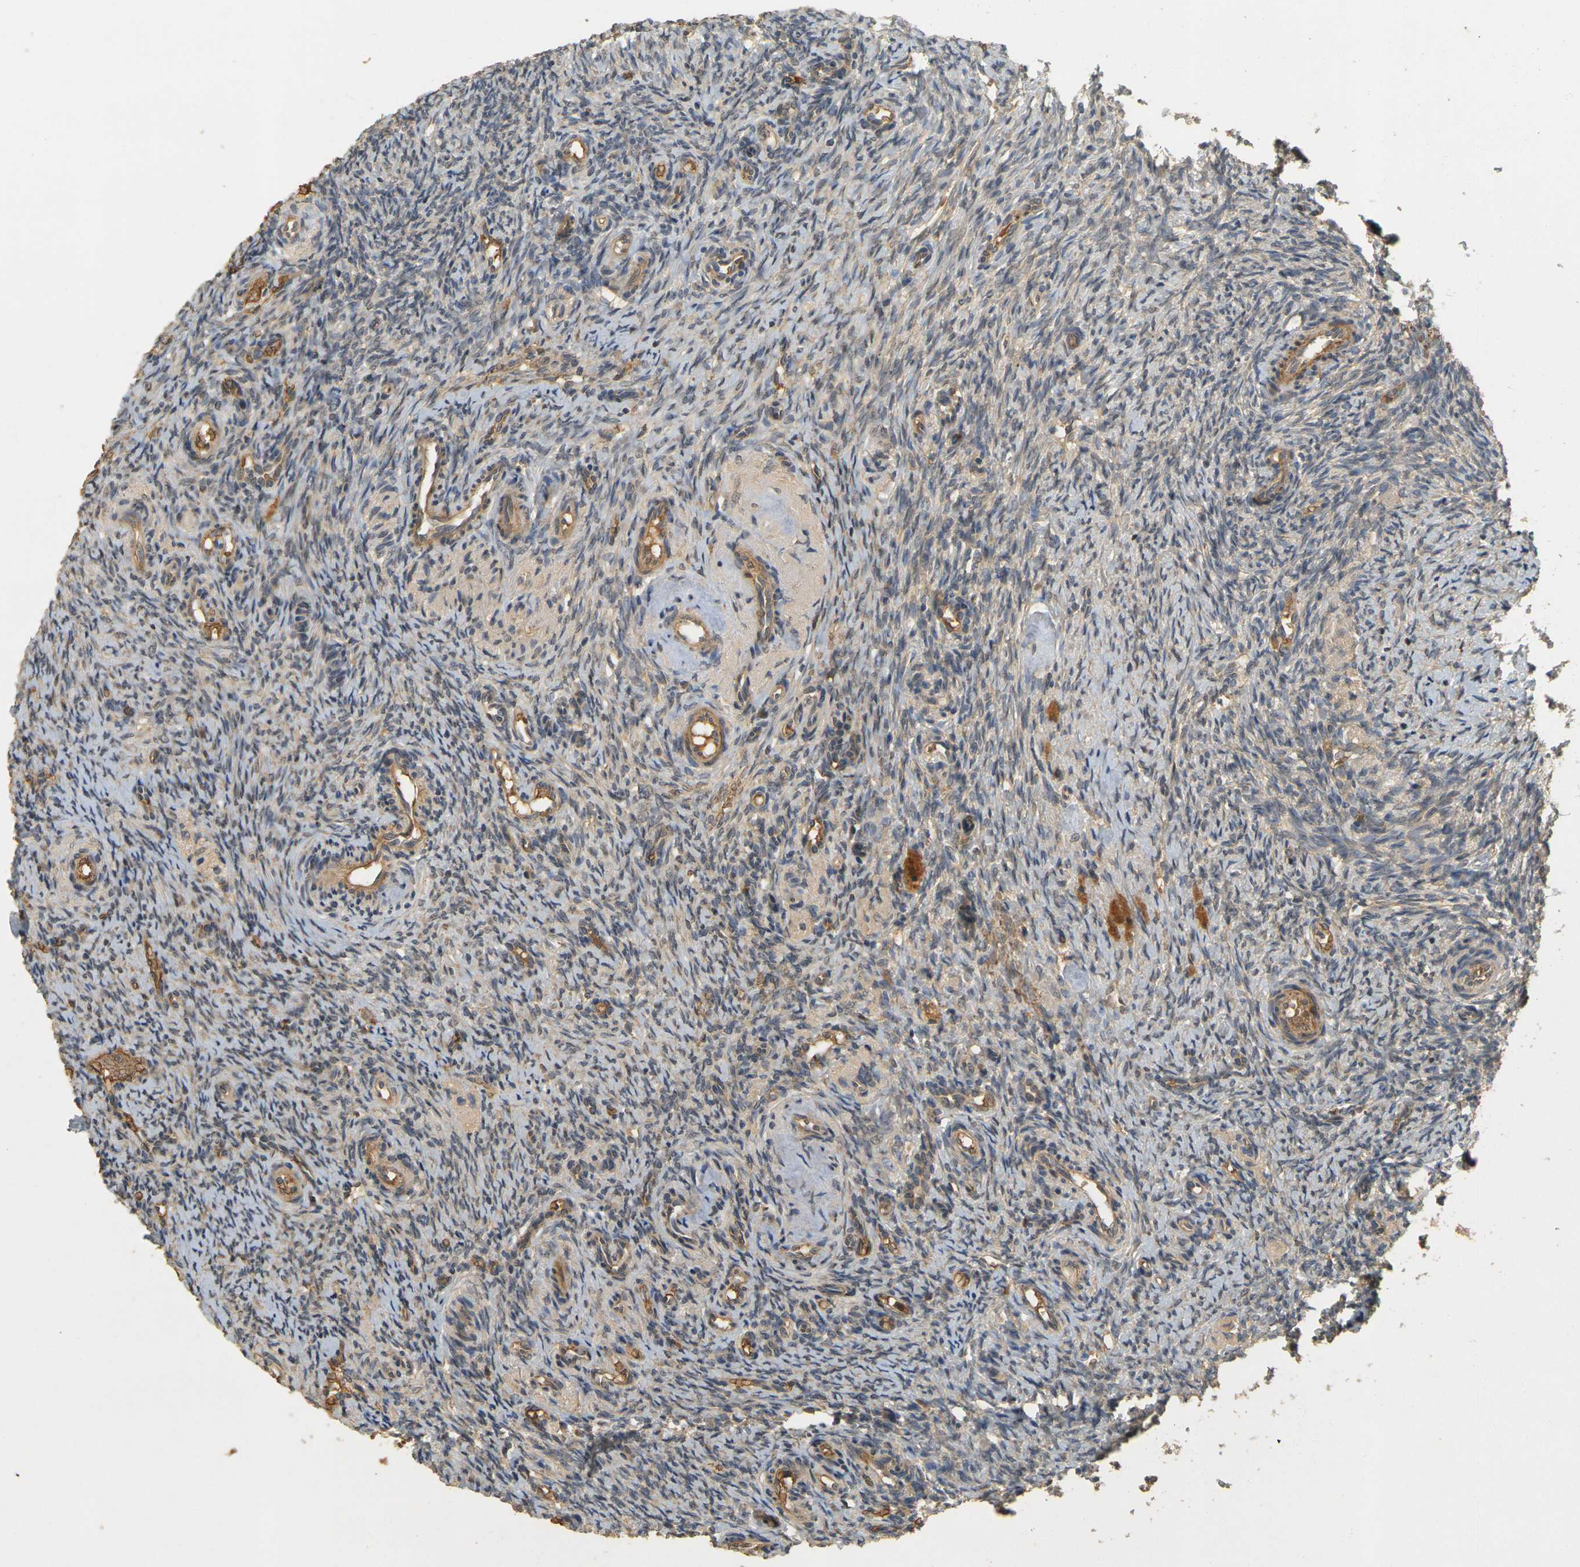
{"staining": {"intensity": "weak", "quantity": "25%-75%", "location": "cytoplasmic/membranous"}, "tissue": "ovary", "cell_type": "Ovarian stroma cells", "image_type": "normal", "snomed": [{"axis": "morphology", "description": "Normal tissue, NOS"}, {"axis": "topography", "description": "Ovary"}], "caption": "Protein expression analysis of unremarkable ovary exhibits weak cytoplasmic/membranous expression in about 25%-75% of ovarian stroma cells. The protein is shown in brown color, while the nuclei are stained blue.", "gene": "MEGF9", "patient": {"sex": "female", "age": 41}}